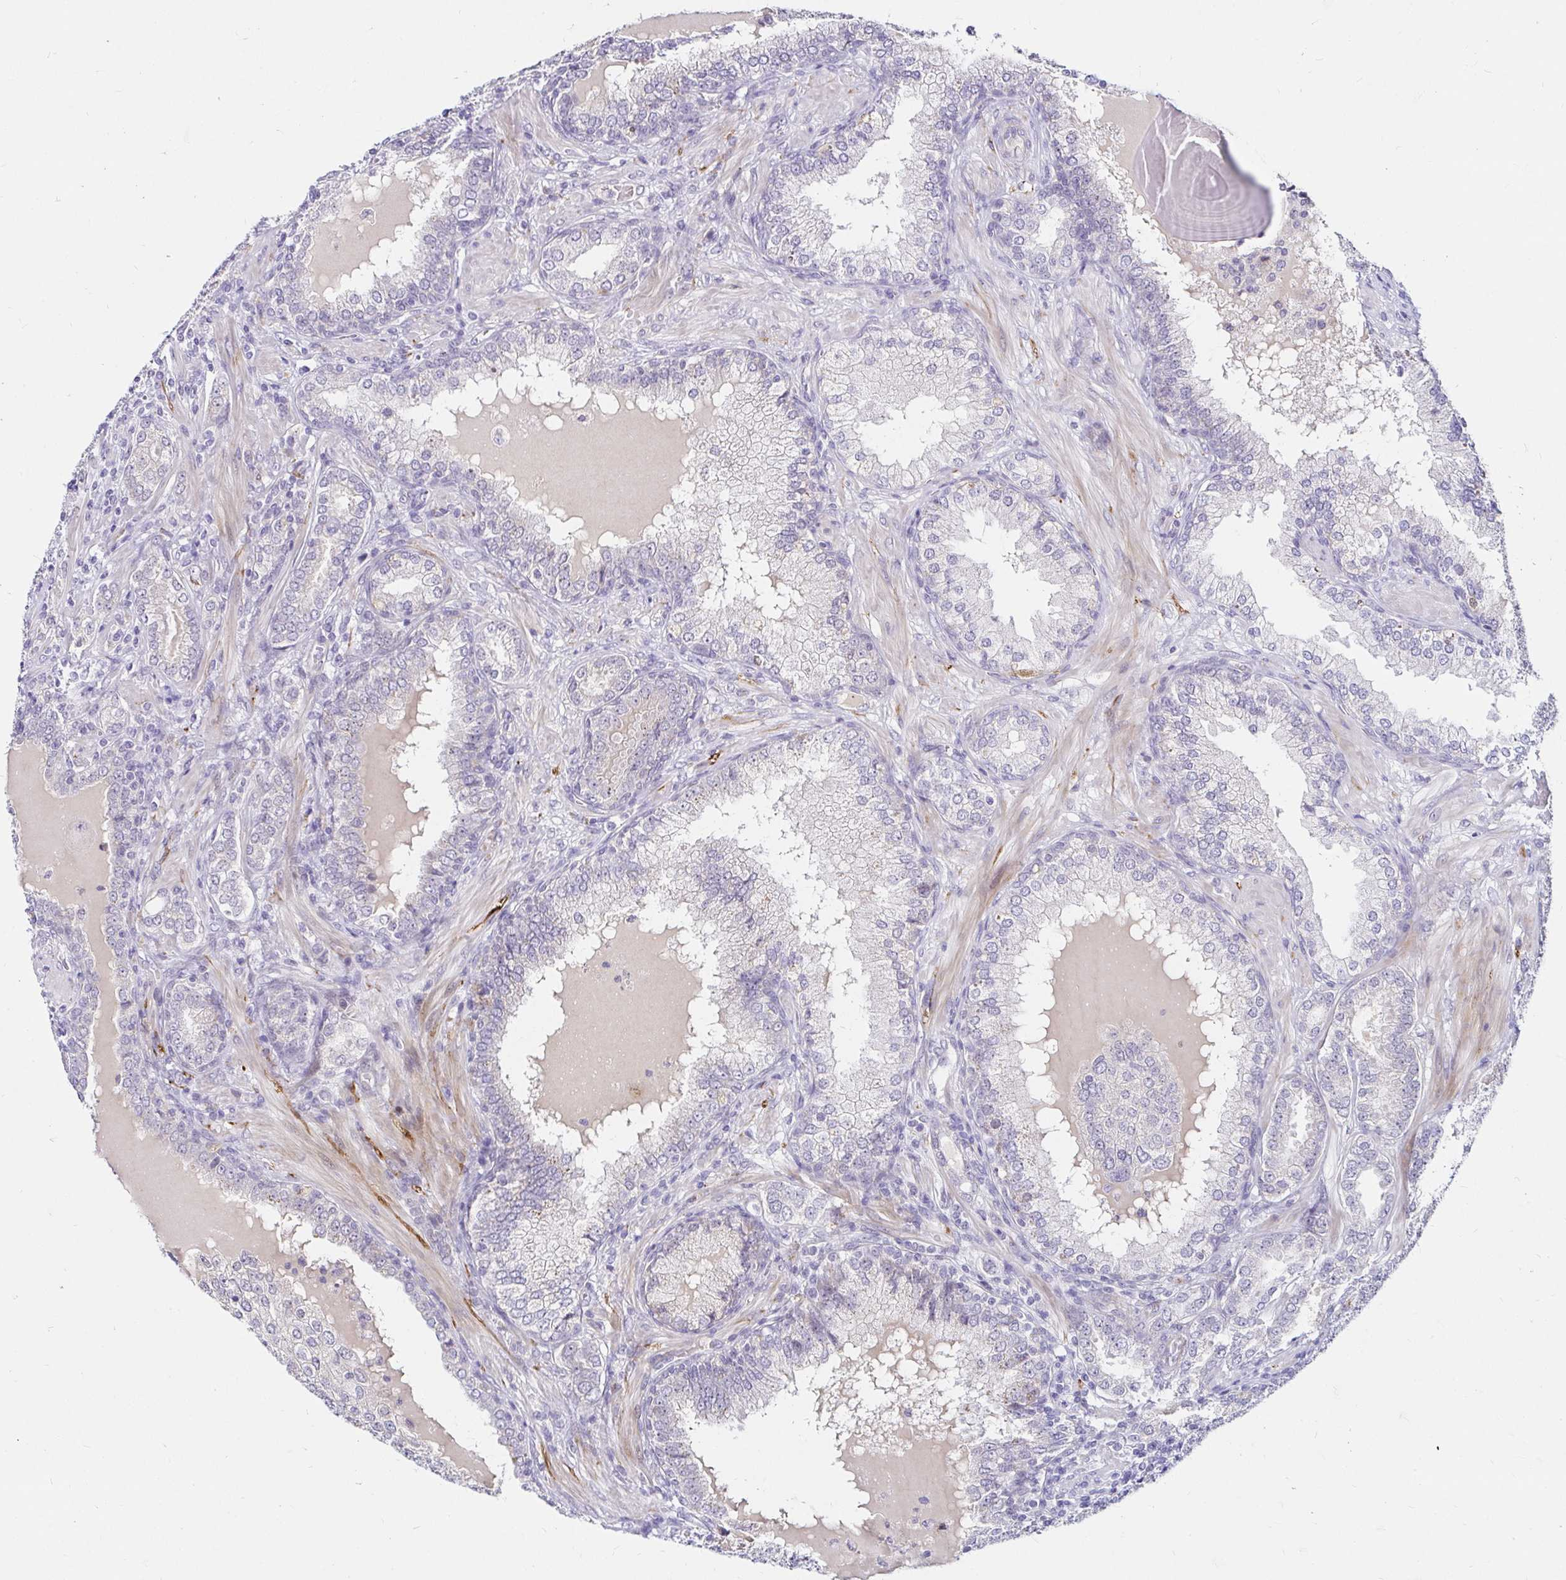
{"staining": {"intensity": "negative", "quantity": "none", "location": "none"}, "tissue": "prostate cancer", "cell_type": "Tumor cells", "image_type": "cancer", "snomed": [{"axis": "morphology", "description": "Adenocarcinoma, High grade"}, {"axis": "topography", "description": "Prostate"}], "caption": "This is an IHC micrograph of human prostate cancer. There is no expression in tumor cells.", "gene": "GUCY1A1", "patient": {"sex": "male", "age": 60}}